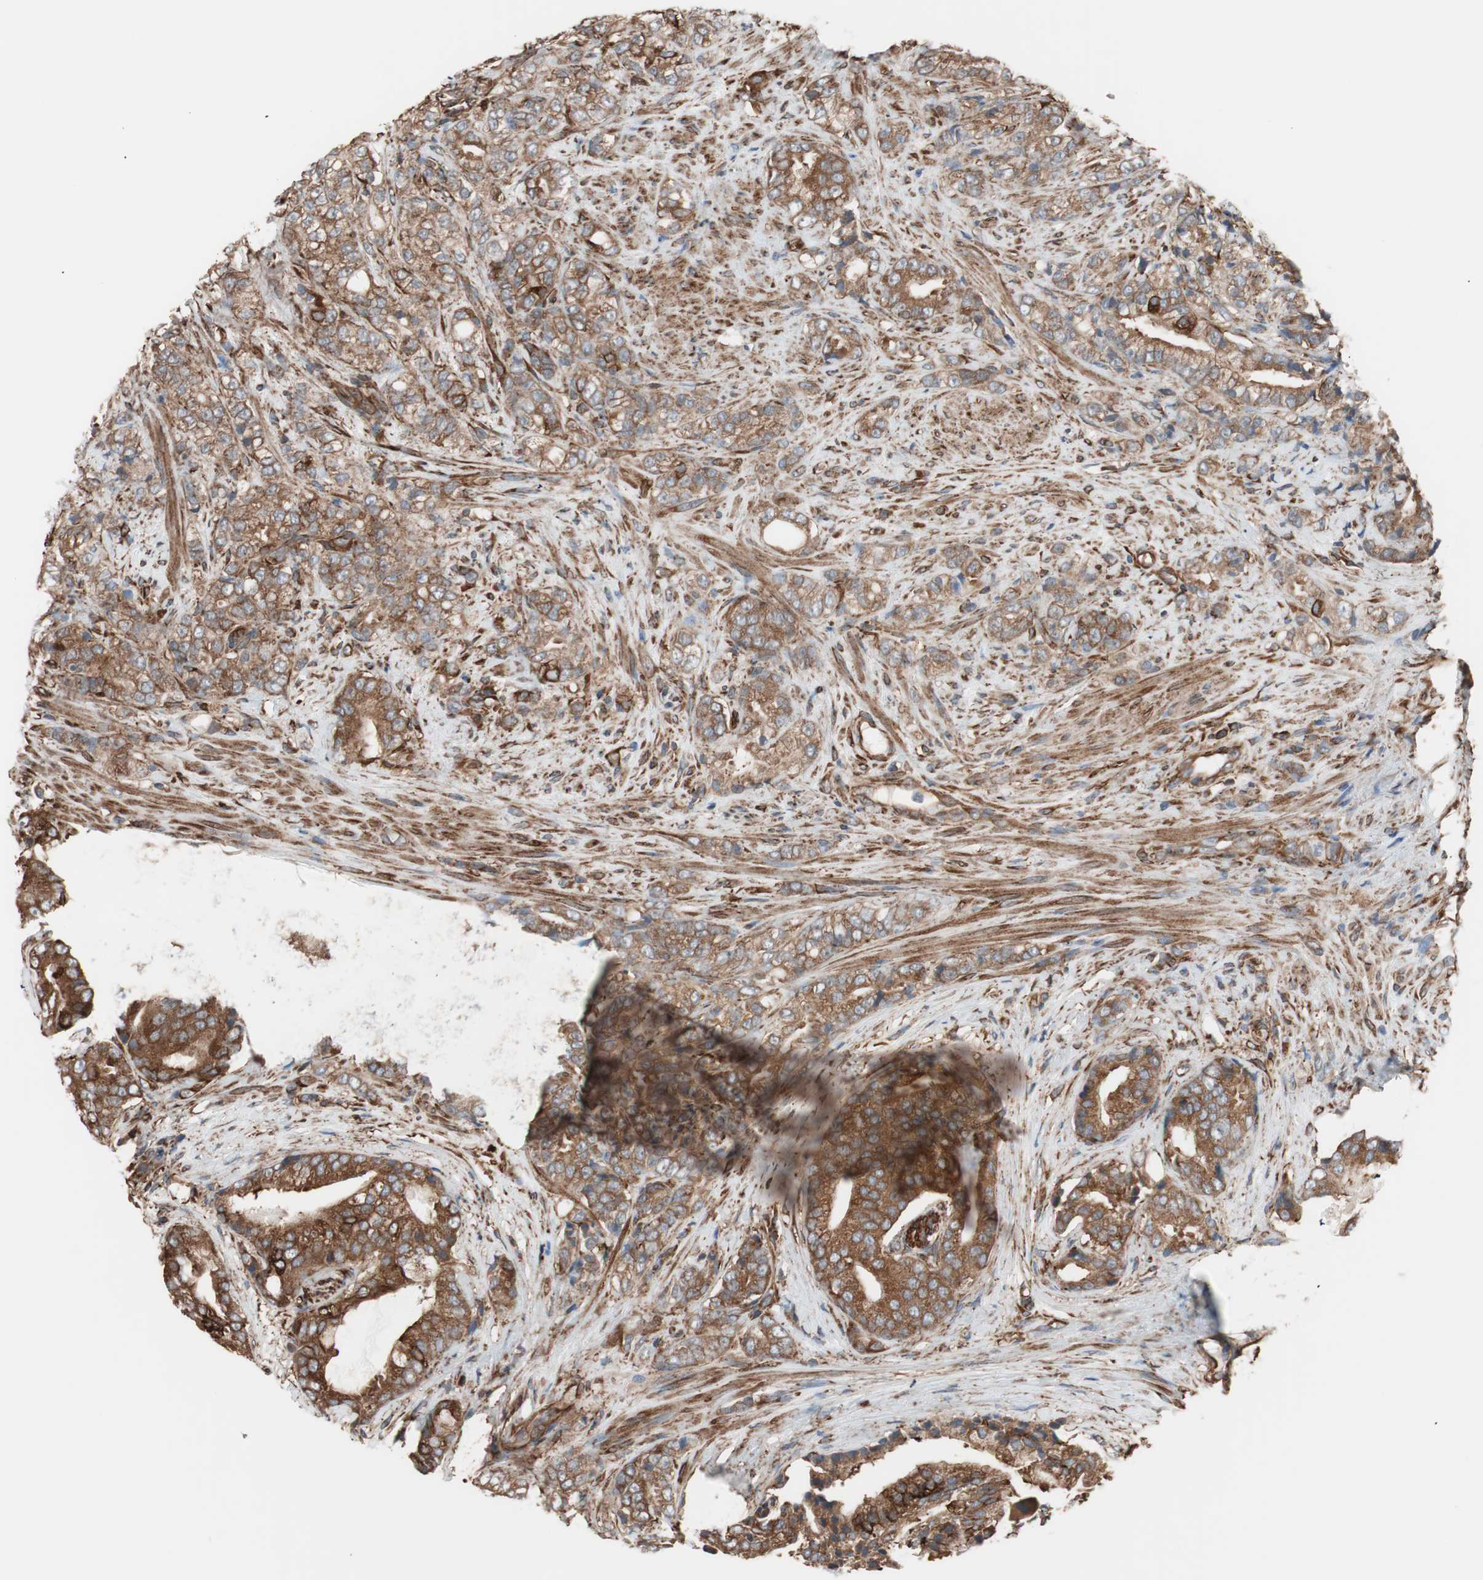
{"staining": {"intensity": "strong", "quantity": ">75%", "location": "cytoplasmic/membranous"}, "tissue": "prostate cancer", "cell_type": "Tumor cells", "image_type": "cancer", "snomed": [{"axis": "morphology", "description": "Adenocarcinoma, Low grade"}, {"axis": "topography", "description": "Prostate"}], "caption": "The photomicrograph shows immunohistochemical staining of prostate adenocarcinoma (low-grade). There is strong cytoplasmic/membranous staining is identified in approximately >75% of tumor cells.", "gene": "GPSM2", "patient": {"sex": "male", "age": 58}}